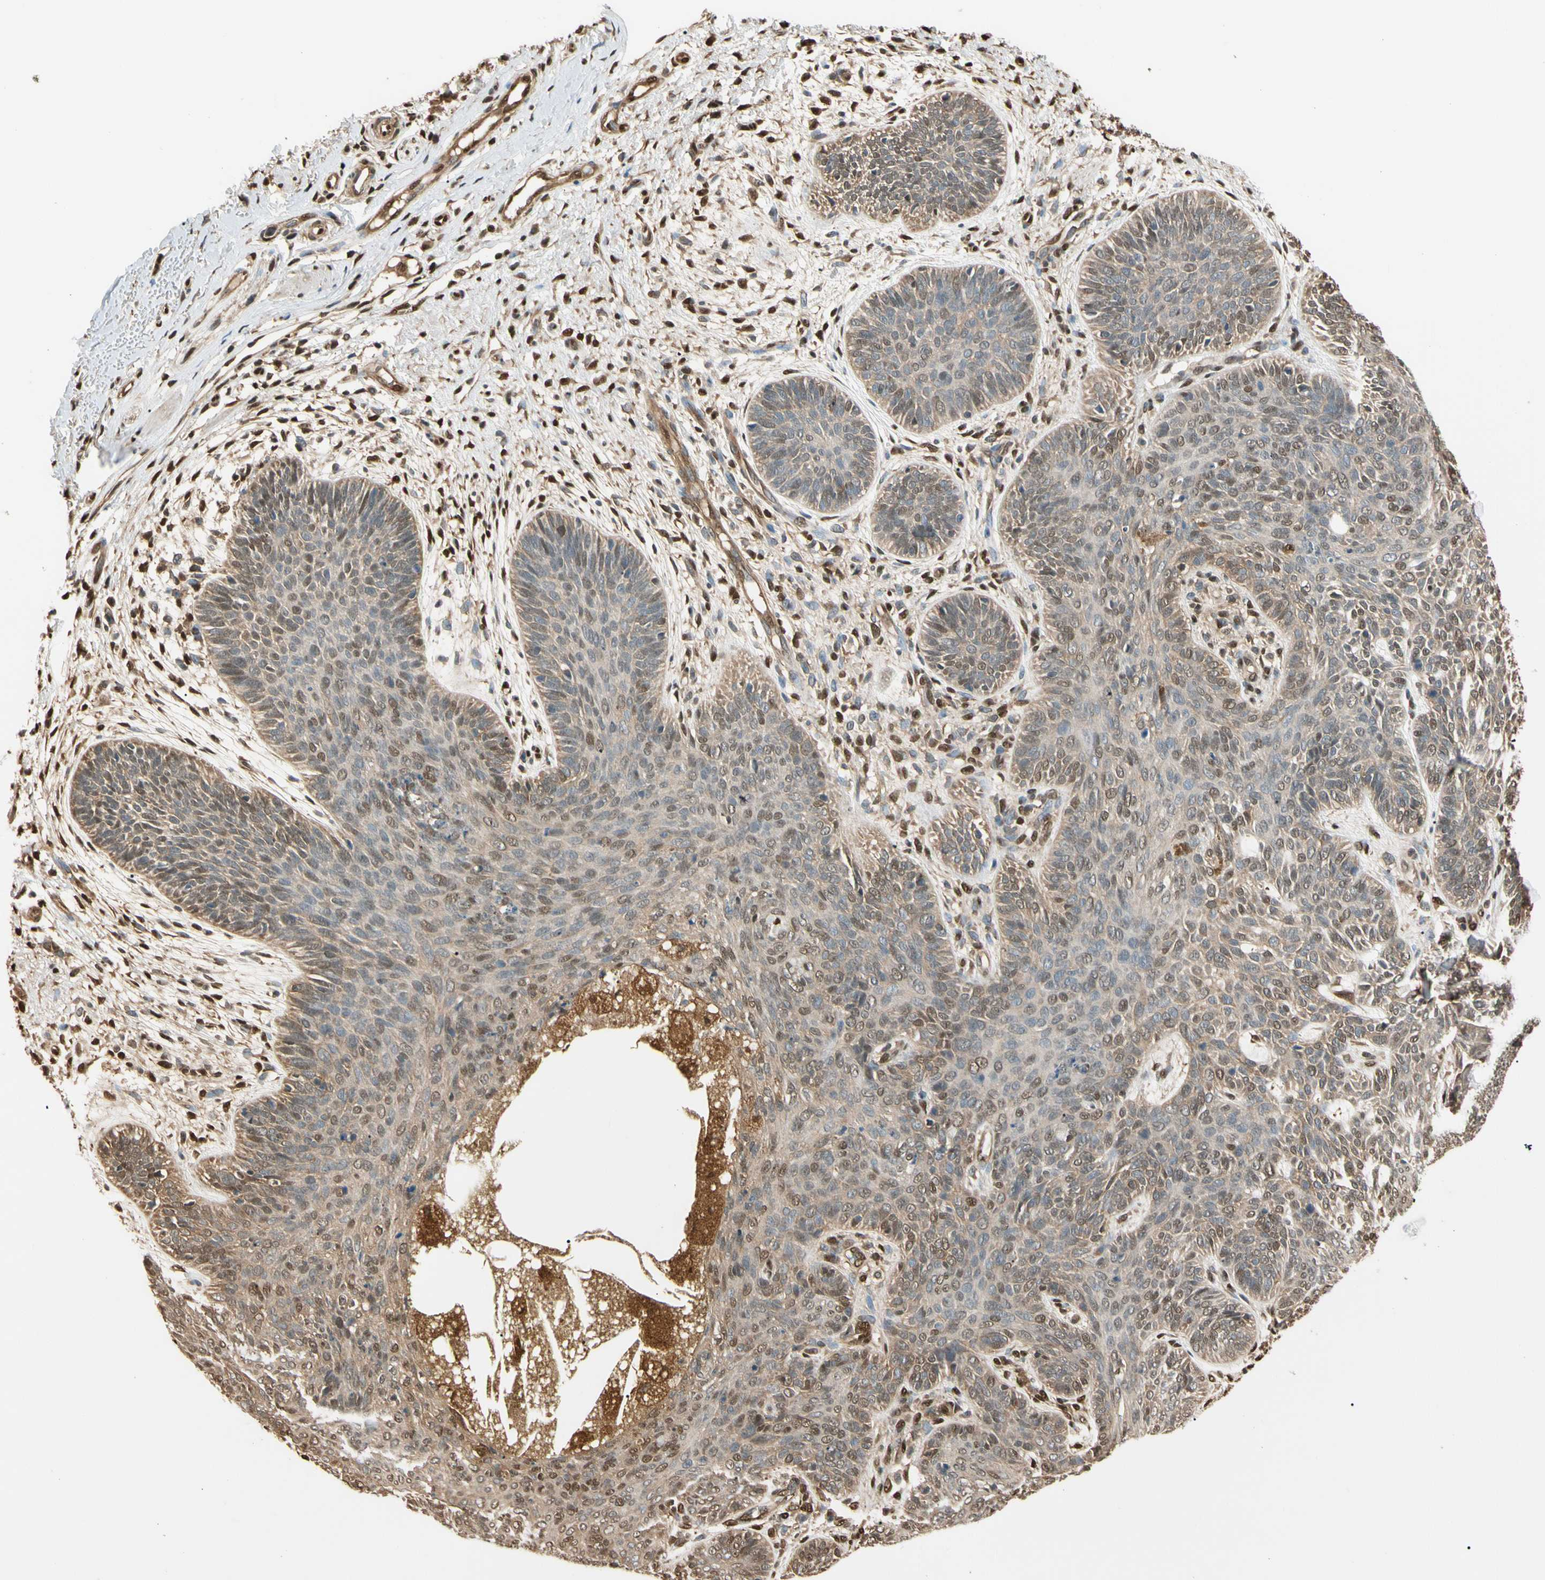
{"staining": {"intensity": "moderate", "quantity": ">75%", "location": "cytoplasmic/membranous,nuclear"}, "tissue": "skin cancer", "cell_type": "Tumor cells", "image_type": "cancer", "snomed": [{"axis": "morphology", "description": "Normal tissue, NOS"}, {"axis": "morphology", "description": "Basal cell carcinoma"}, {"axis": "topography", "description": "Skin"}], "caption": "The micrograph reveals immunohistochemical staining of skin cancer (basal cell carcinoma). There is moderate cytoplasmic/membranous and nuclear staining is seen in approximately >75% of tumor cells.", "gene": "PNCK", "patient": {"sex": "male", "age": 52}}